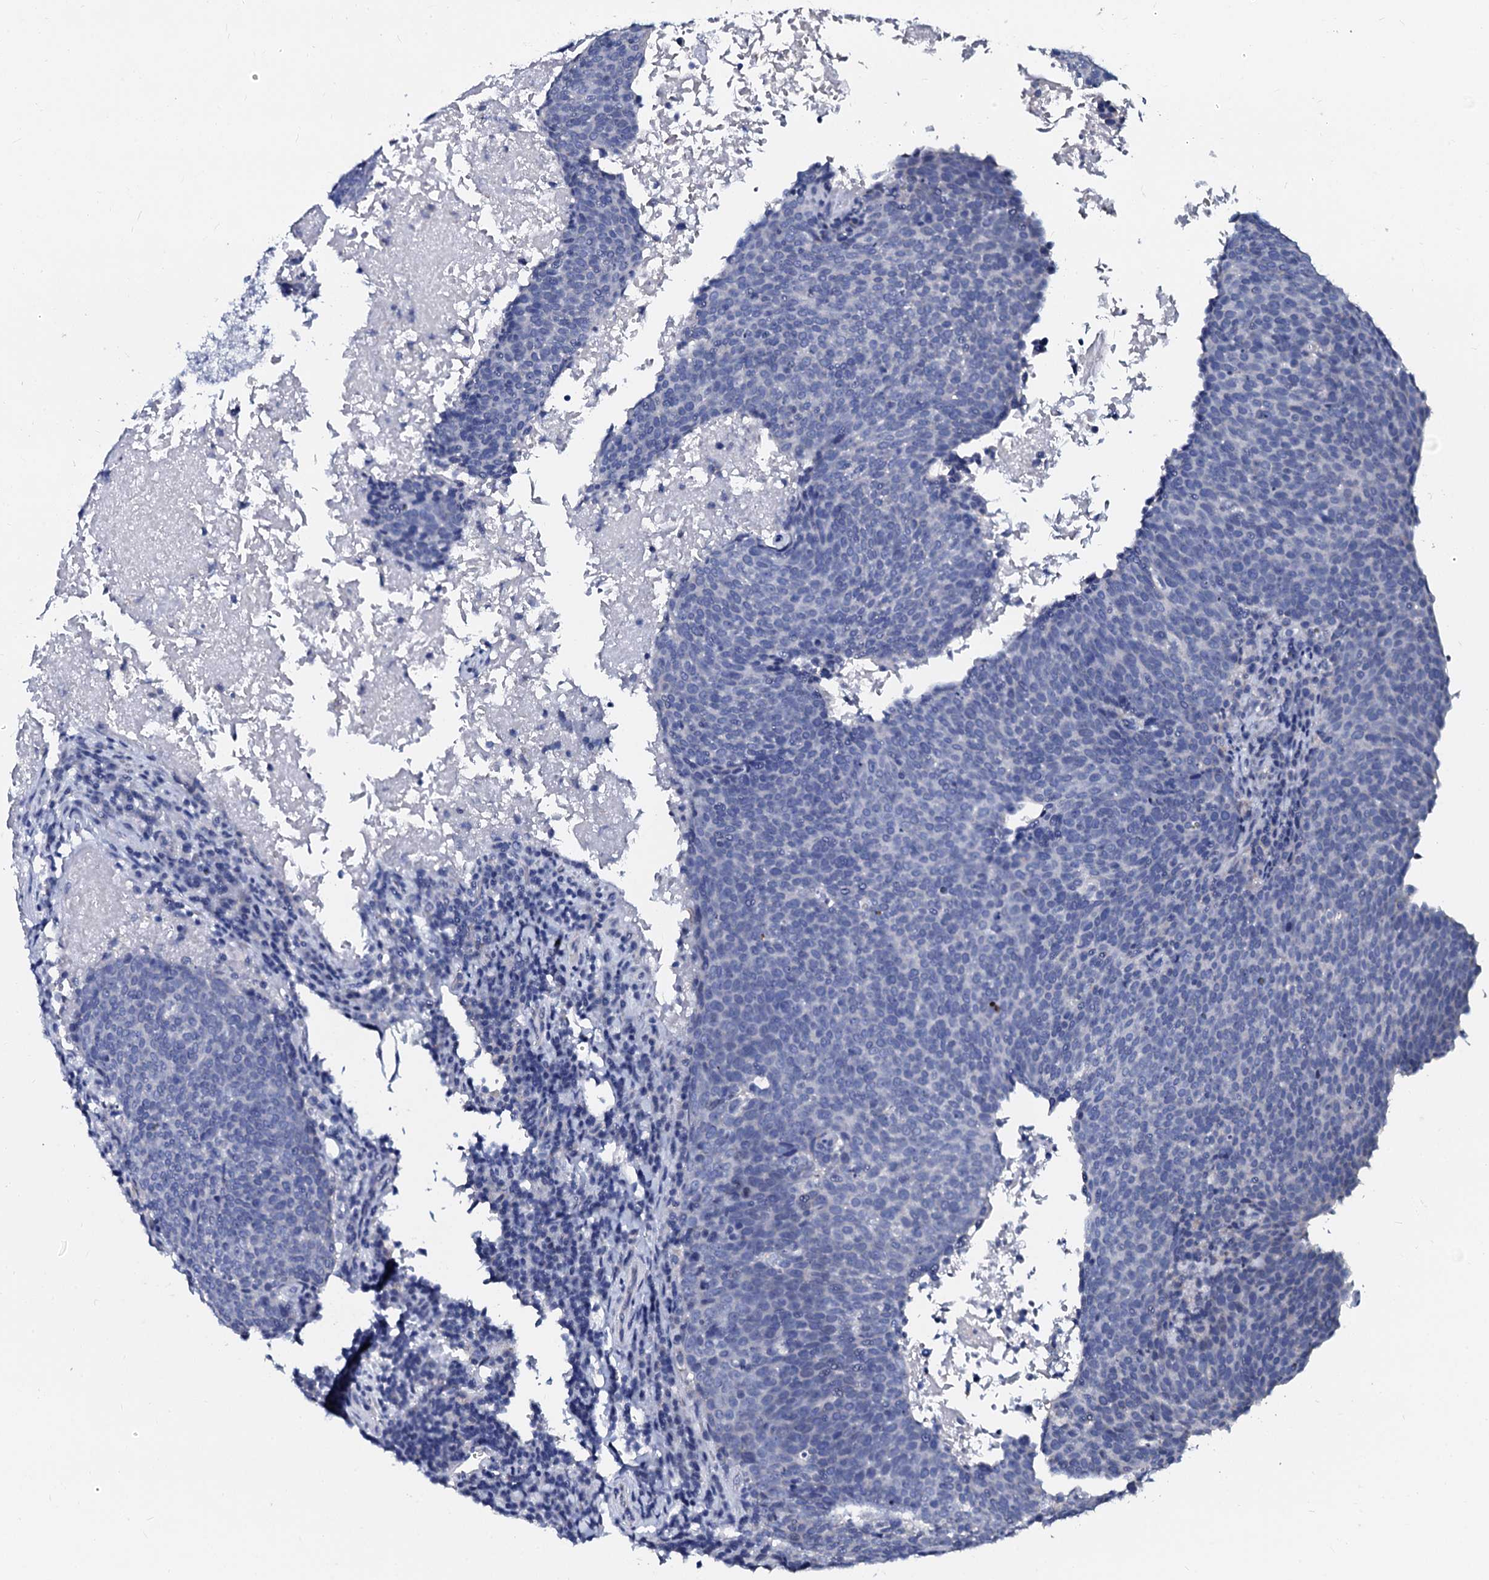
{"staining": {"intensity": "negative", "quantity": "none", "location": "none"}, "tissue": "head and neck cancer", "cell_type": "Tumor cells", "image_type": "cancer", "snomed": [{"axis": "morphology", "description": "Squamous cell carcinoma, NOS"}, {"axis": "morphology", "description": "Squamous cell carcinoma, metastatic, NOS"}, {"axis": "topography", "description": "Lymph node"}, {"axis": "topography", "description": "Head-Neck"}], "caption": "Protein analysis of metastatic squamous cell carcinoma (head and neck) displays no significant positivity in tumor cells.", "gene": "SLC37A4", "patient": {"sex": "male", "age": 62}}